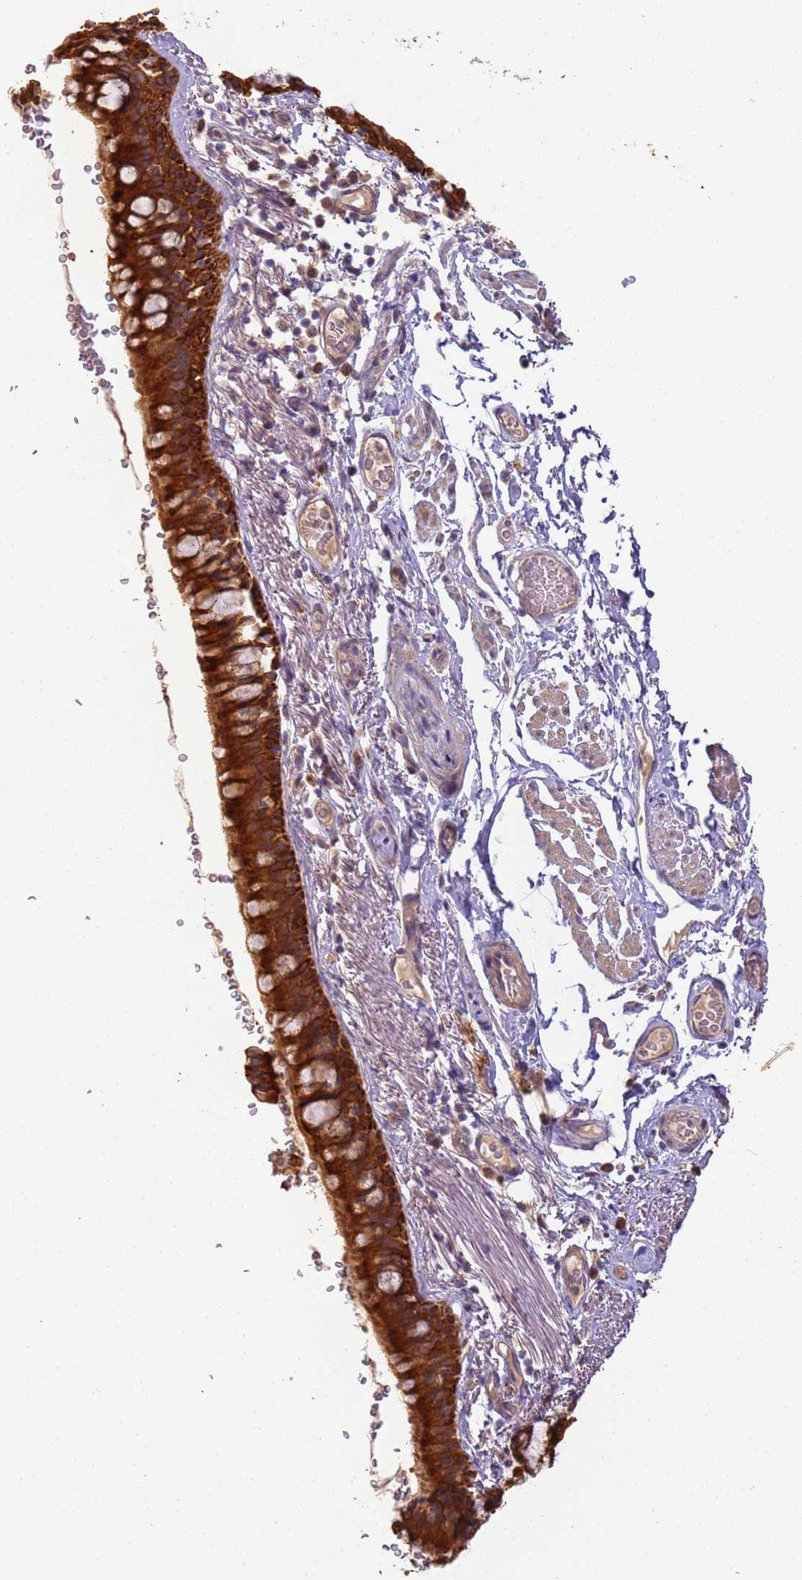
{"staining": {"intensity": "strong", "quantity": ">75%", "location": "cytoplasmic/membranous"}, "tissue": "bronchus", "cell_type": "Respiratory epithelial cells", "image_type": "normal", "snomed": [{"axis": "morphology", "description": "Normal tissue, NOS"}, {"axis": "topography", "description": "Lymph node"}, {"axis": "topography", "description": "Bronchus"}], "caption": "This micrograph reveals immunohistochemistry staining of benign bronchus, with high strong cytoplasmic/membranous expression in about >75% of respiratory epithelial cells.", "gene": "TIGAR", "patient": {"sex": "male", "age": 63}}